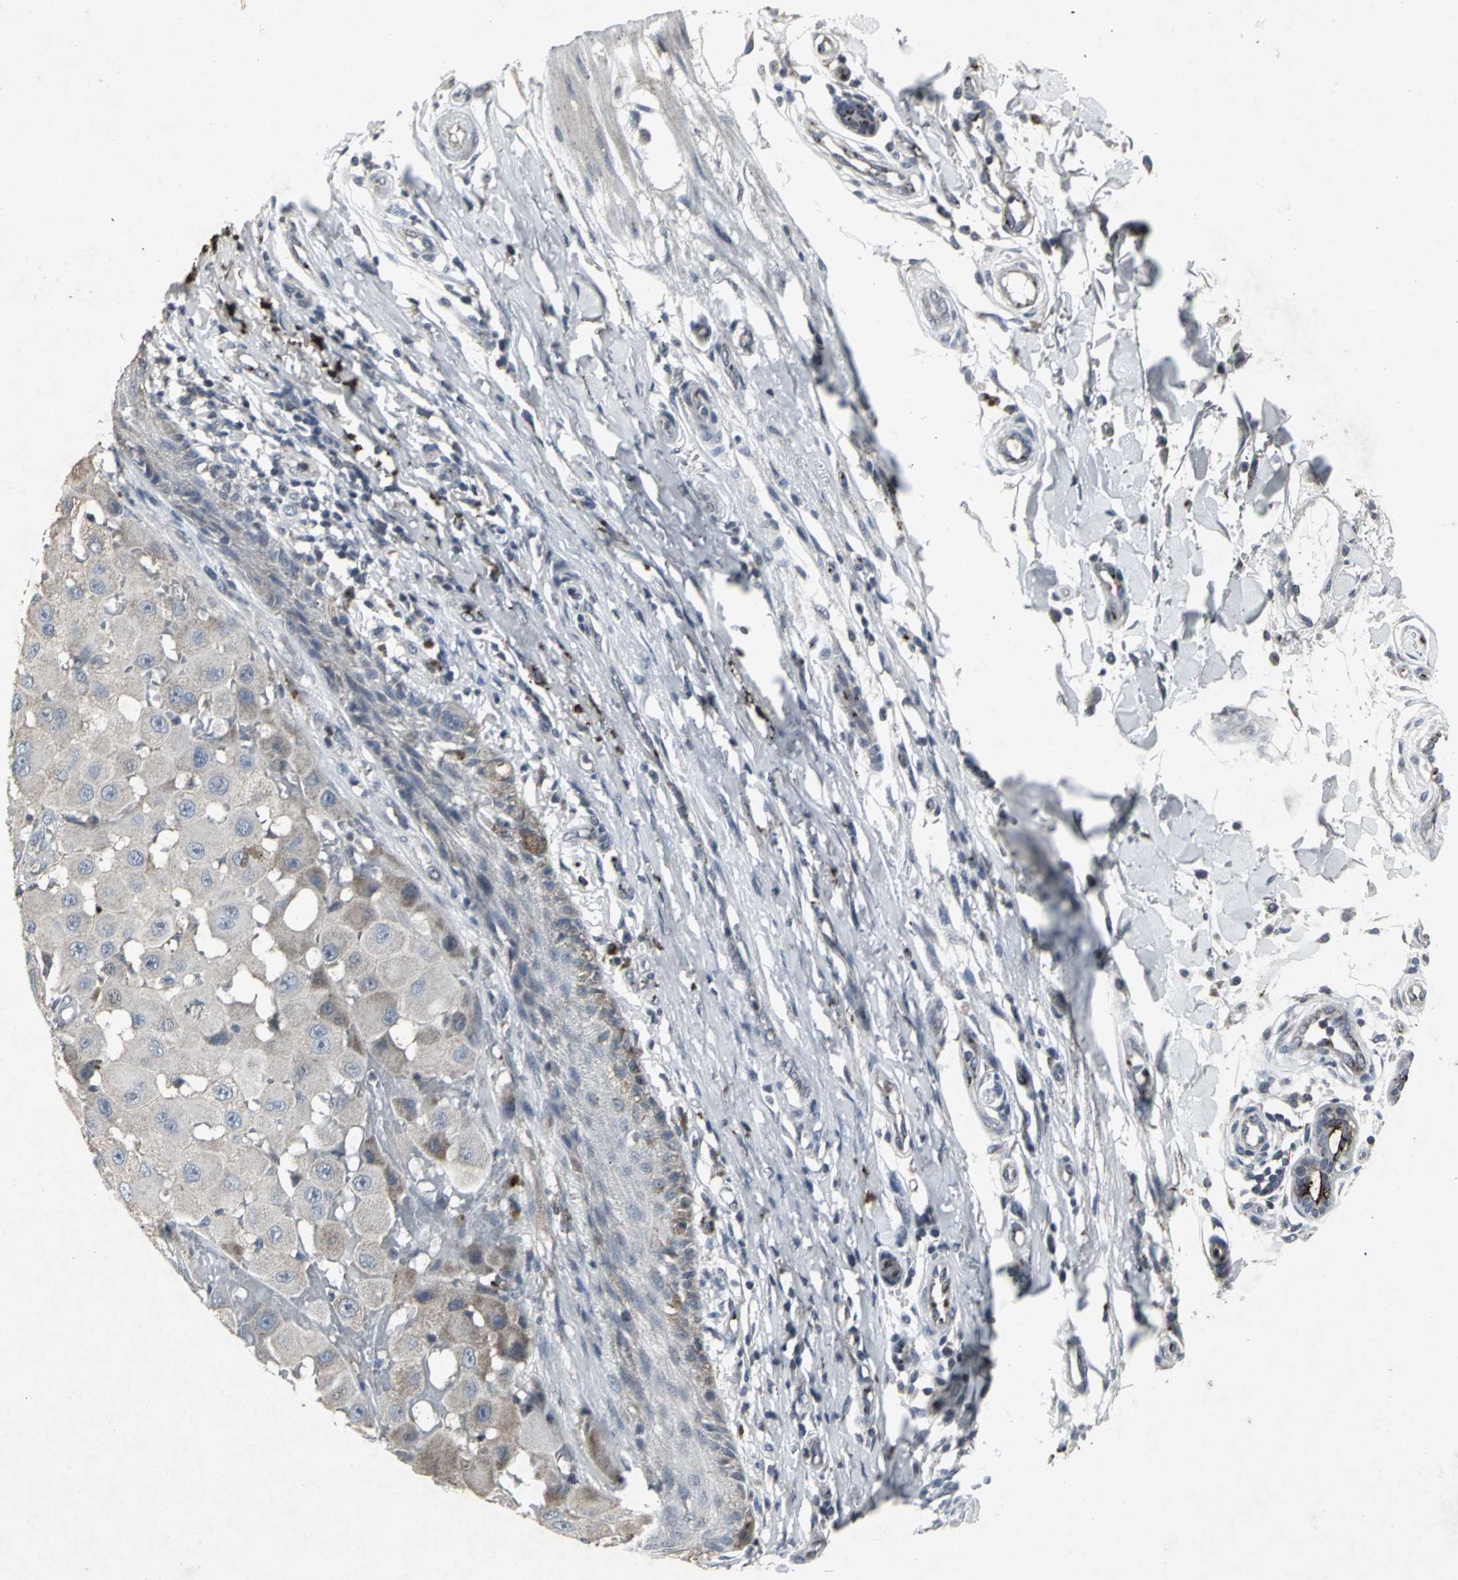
{"staining": {"intensity": "weak", "quantity": "<25%", "location": "cytoplasmic/membranous"}, "tissue": "melanoma", "cell_type": "Tumor cells", "image_type": "cancer", "snomed": [{"axis": "morphology", "description": "Malignant melanoma, NOS"}, {"axis": "topography", "description": "Skin"}], "caption": "IHC histopathology image of malignant melanoma stained for a protein (brown), which exhibits no expression in tumor cells. Brightfield microscopy of IHC stained with DAB (3,3'-diaminobenzidine) (brown) and hematoxylin (blue), captured at high magnification.", "gene": "BMP4", "patient": {"sex": "female", "age": 81}}